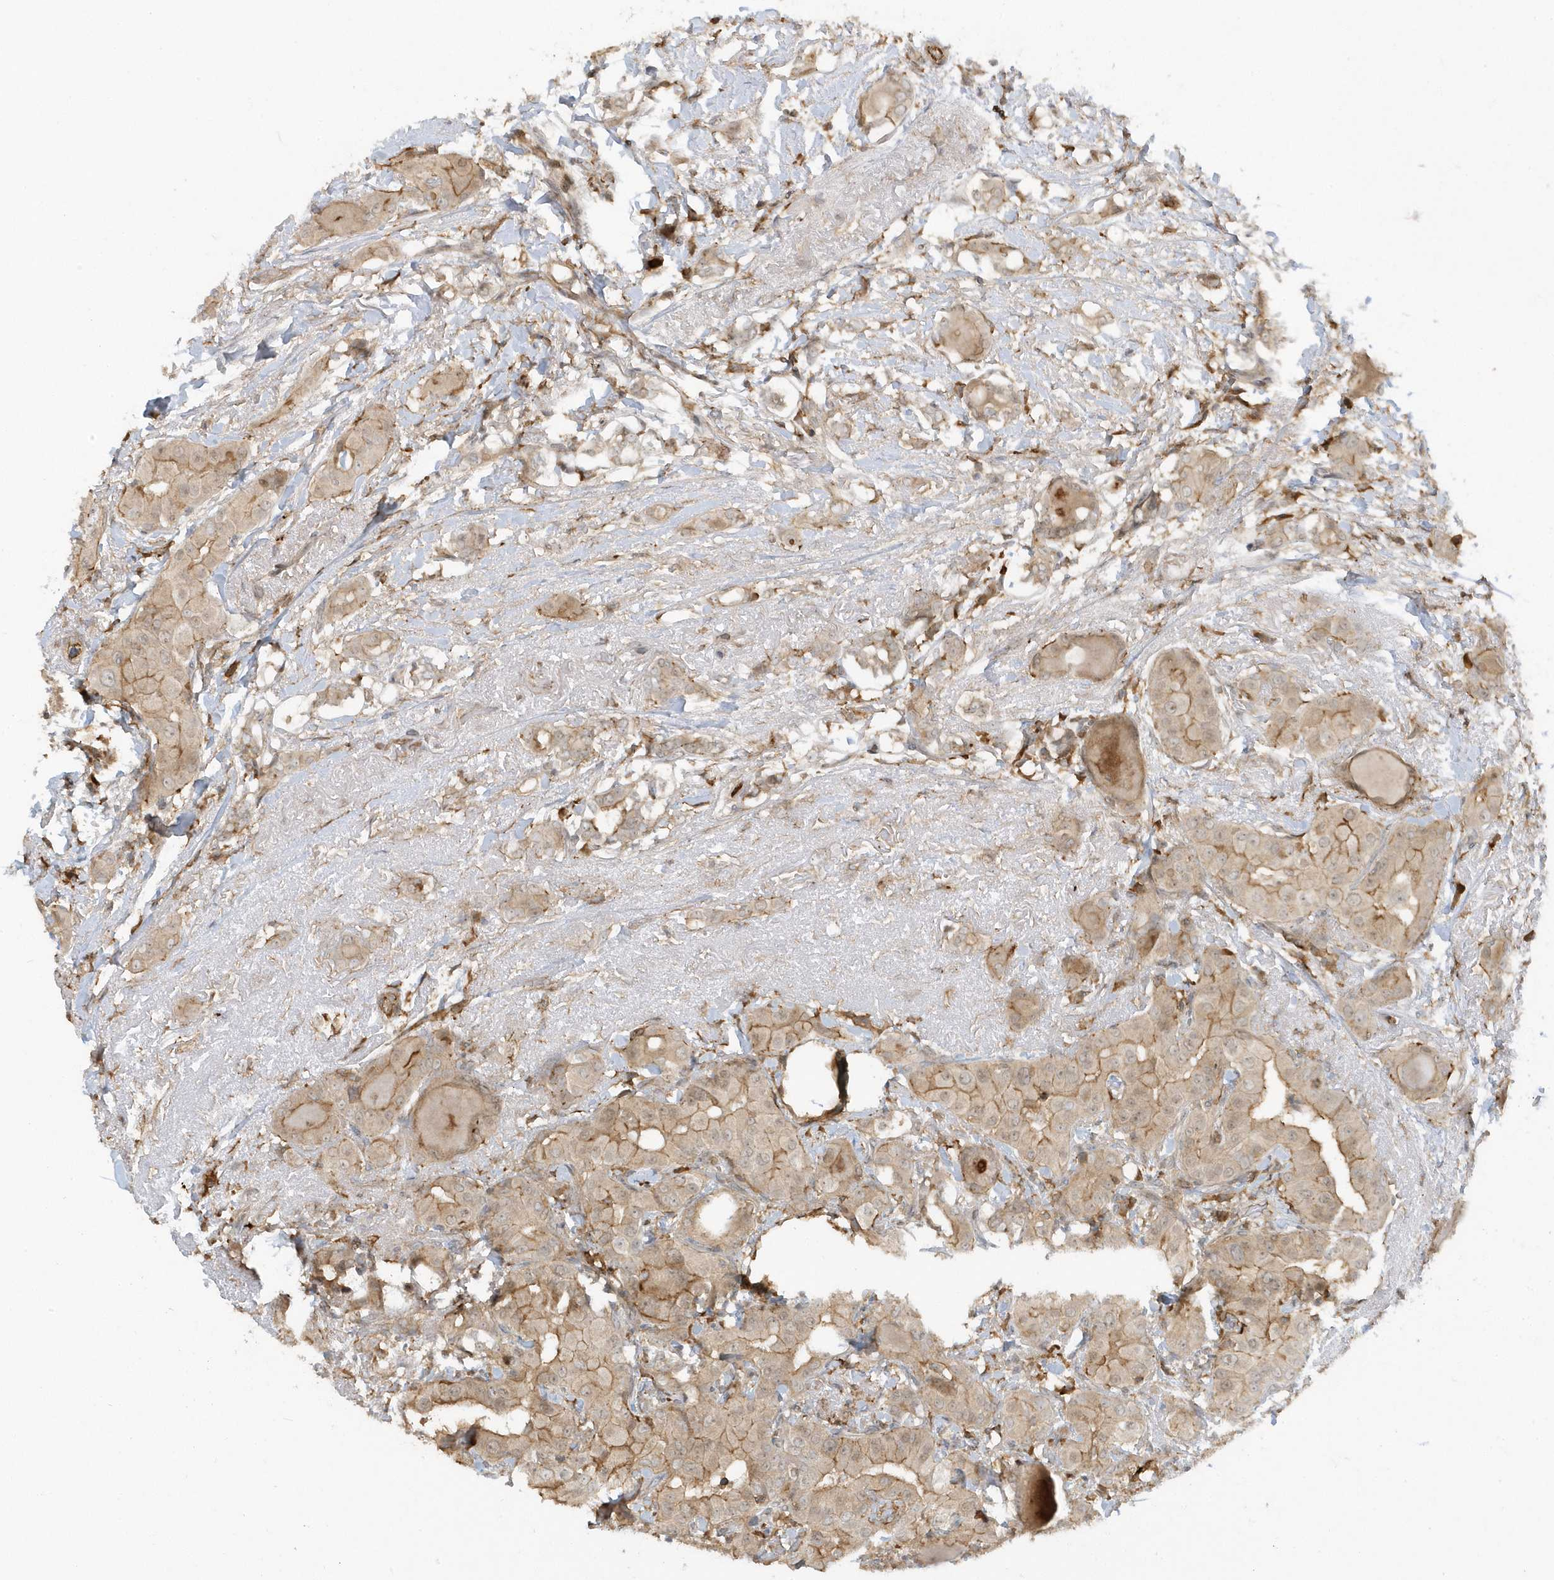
{"staining": {"intensity": "weak", "quantity": ">75%", "location": "cytoplasmic/membranous,nuclear"}, "tissue": "thyroid cancer", "cell_type": "Tumor cells", "image_type": "cancer", "snomed": [{"axis": "morphology", "description": "Papillary adenocarcinoma, NOS"}, {"axis": "topography", "description": "Thyroid gland"}], "caption": "A photomicrograph of papillary adenocarcinoma (thyroid) stained for a protein reveals weak cytoplasmic/membranous and nuclear brown staining in tumor cells.", "gene": "ZBTB8A", "patient": {"sex": "male", "age": 33}}